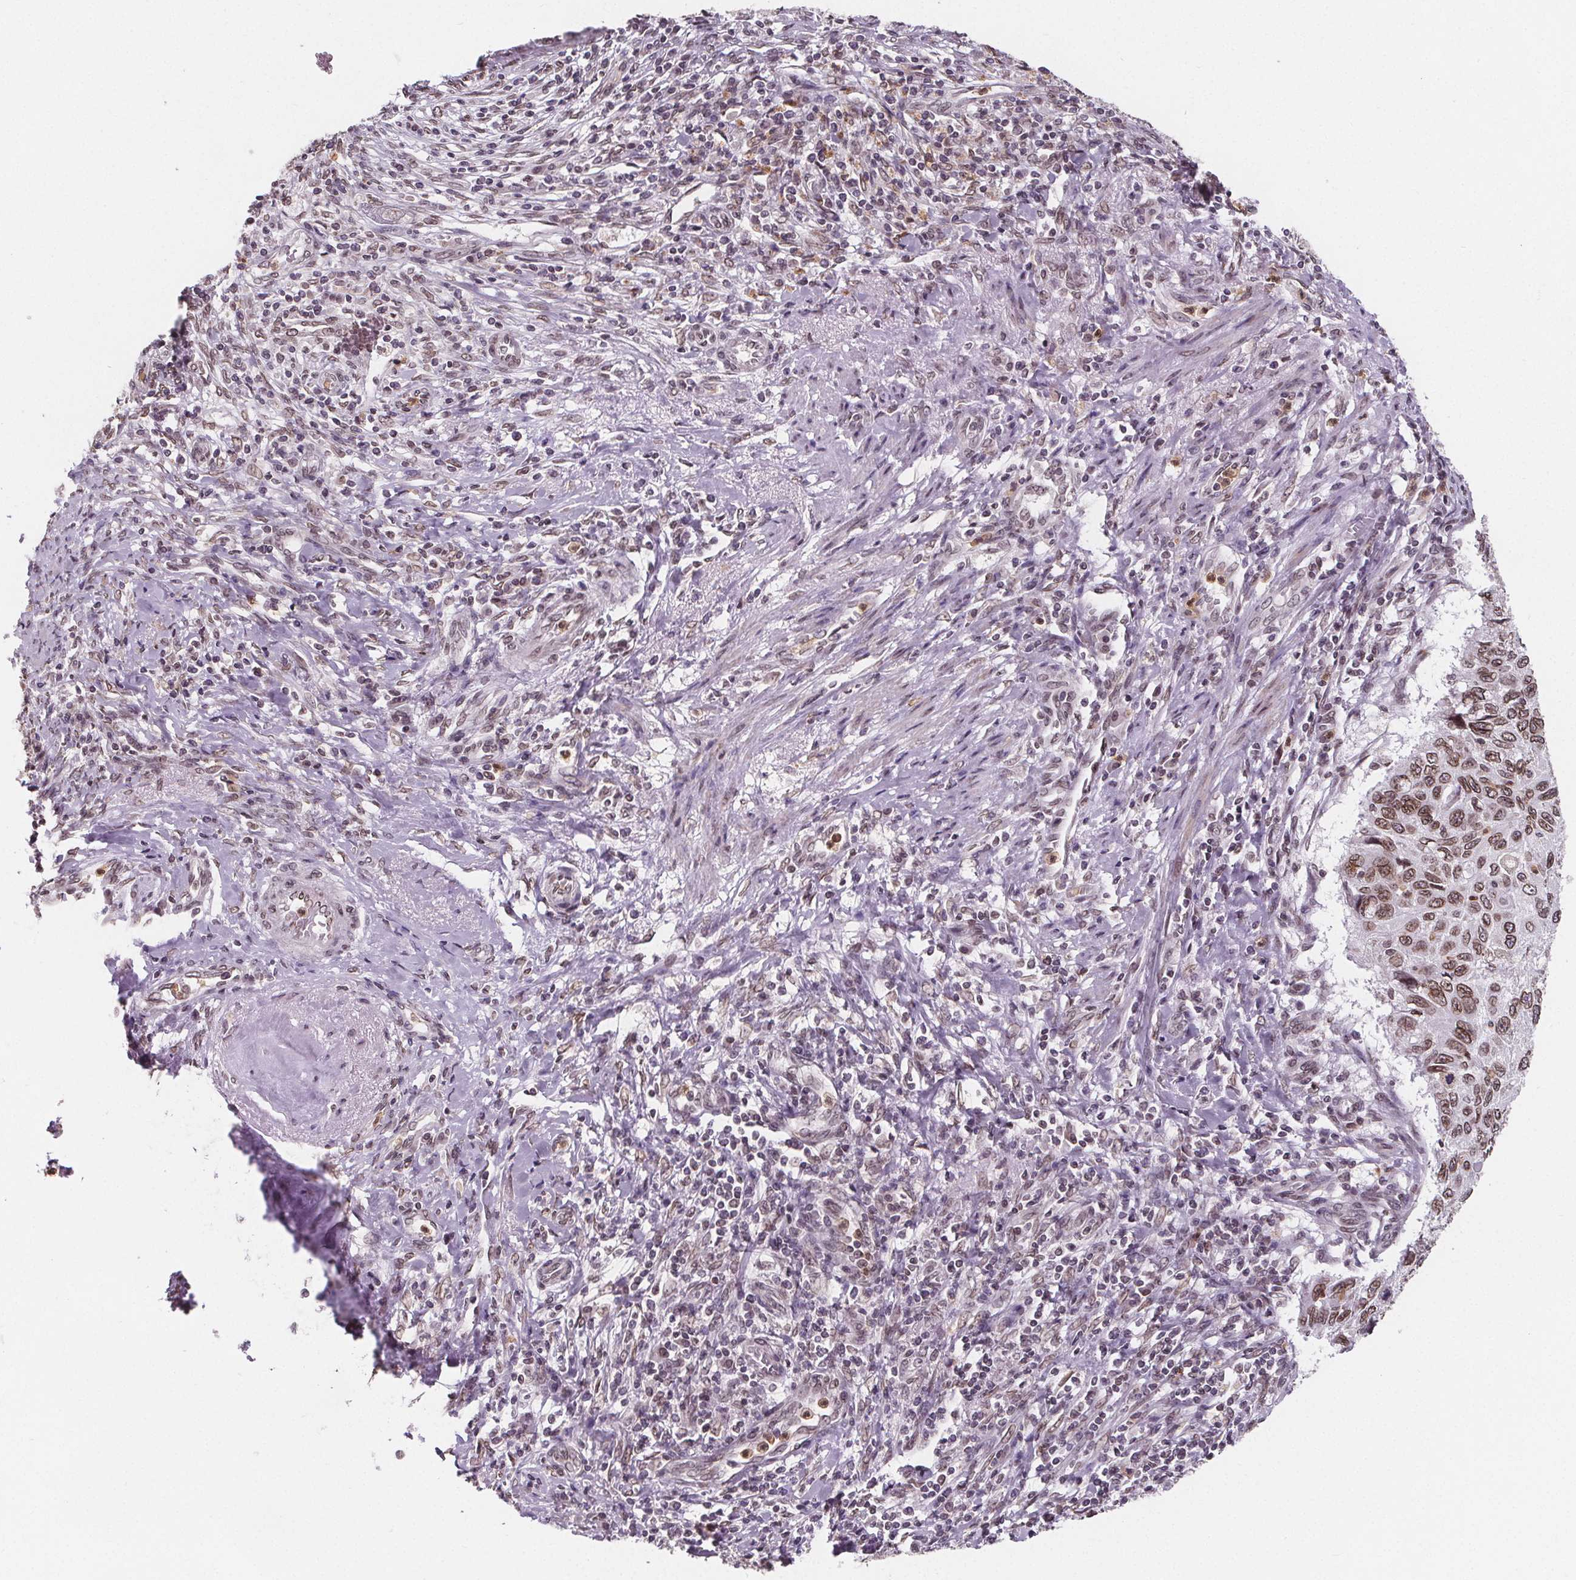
{"staining": {"intensity": "moderate", "quantity": ">75%", "location": "cytoplasmic/membranous,nuclear"}, "tissue": "cervical cancer", "cell_type": "Tumor cells", "image_type": "cancer", "snomed": [{"axis": "morphology", "description": "Squamous cell carcinoma, NOS"}, {"axis": "topography", "description": "Cervix"}], "caption": "An IHC photomicrograph of neoplastic tissue is shown. Protein staining in brown labels moderate cytoplasmic/membranous and nuclear positivity in squamous cell carcinoma (cervical) within tumor cells.", "gene": "TTC39C", "patient": {"sex": "female", "age": 70}}